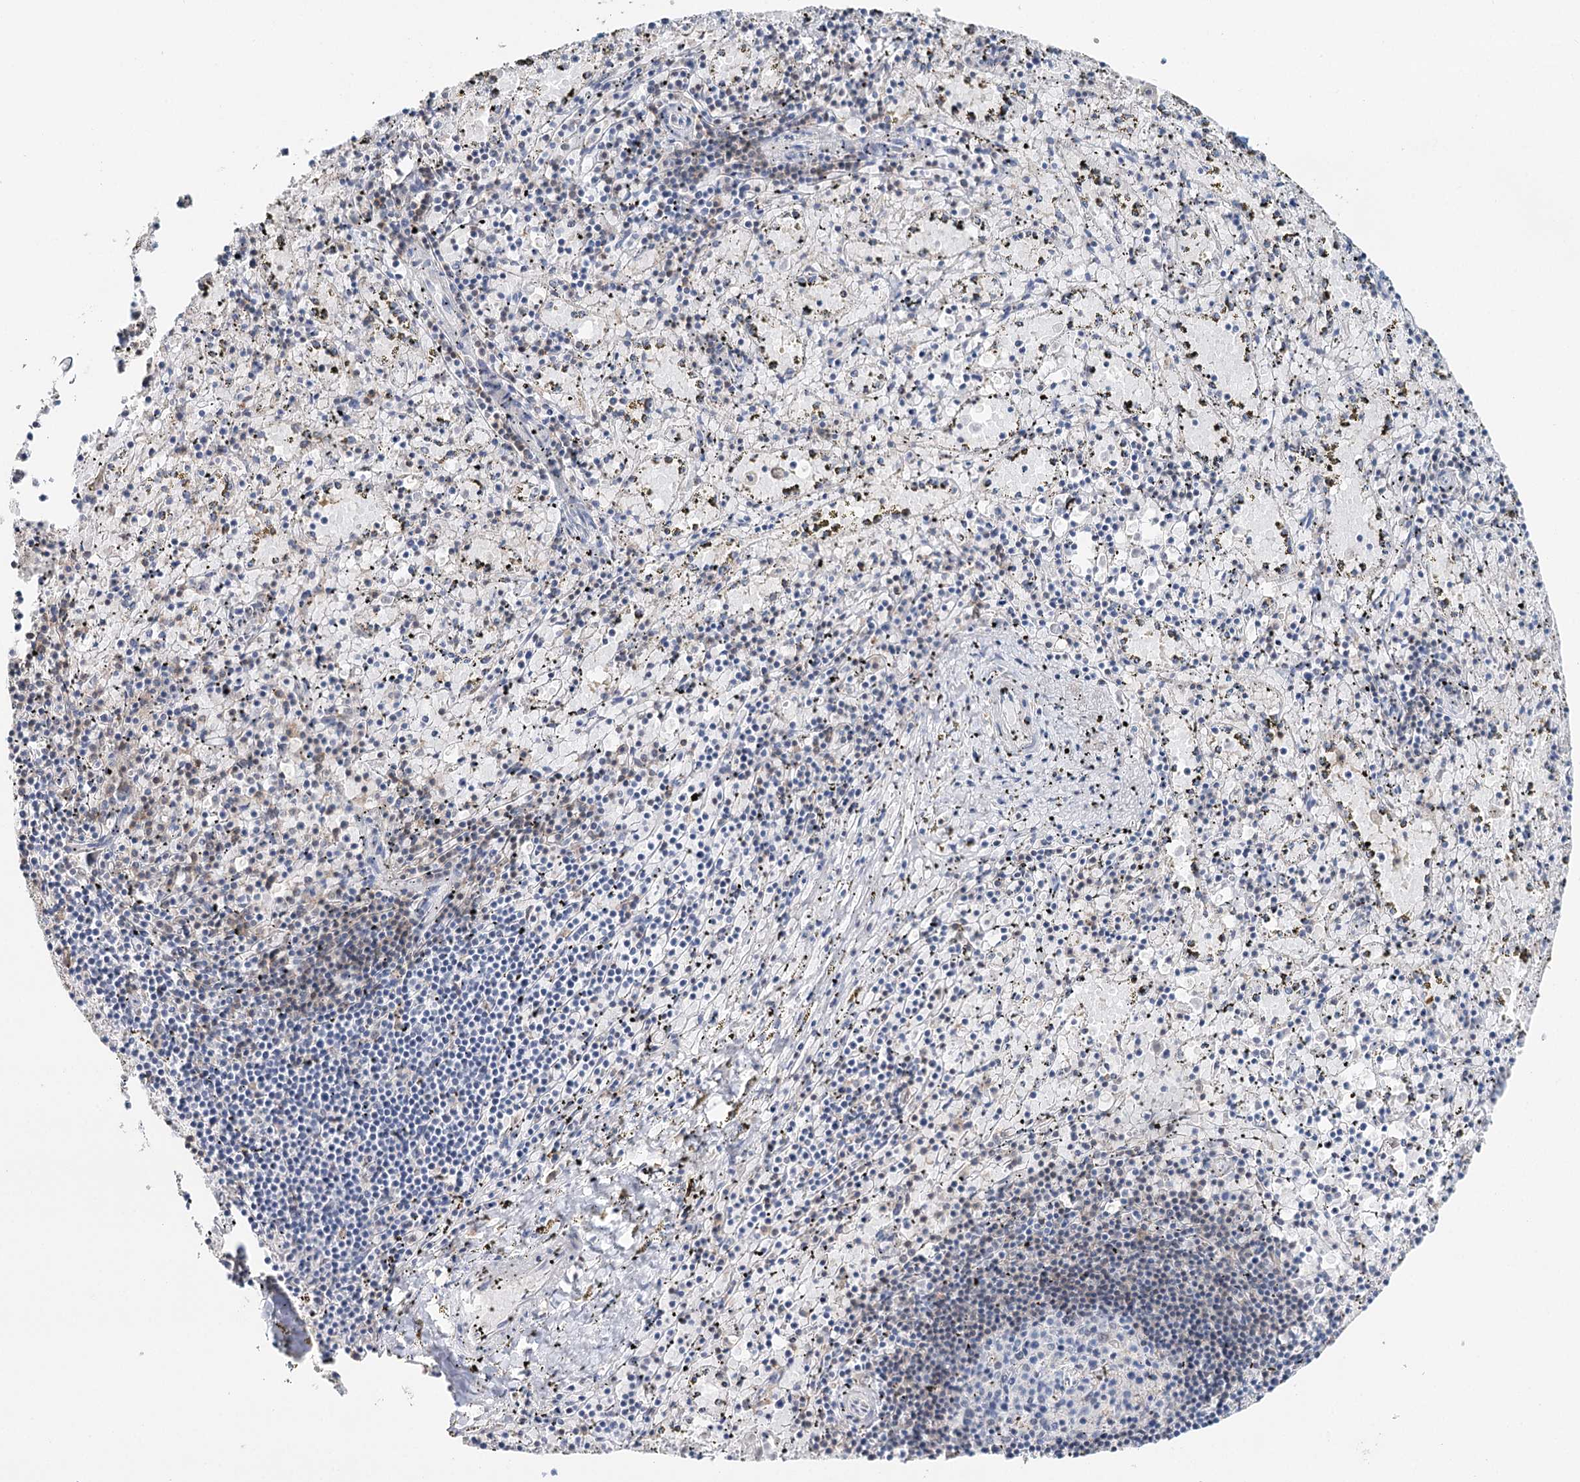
{"staining": {"intensity": "negative", "quantity": "none", "location": "none"}, "tissue": "spleen", "cell_type": "Cells in red pulp", "image_type": "normal", "snomed": [{"axis": "morphology", "description": "Normal tissue, NOS"}, {"axis": "topography", "description": "Spleen"}], "caption": "Immunohistochemistry (IHC) photomicrograph of benign spleen stained for a protein (brown), which exhibits no positivity in cells in red pulp.", "gene": "DAPK1", "patient": {"sex": "male", "age": 11}}